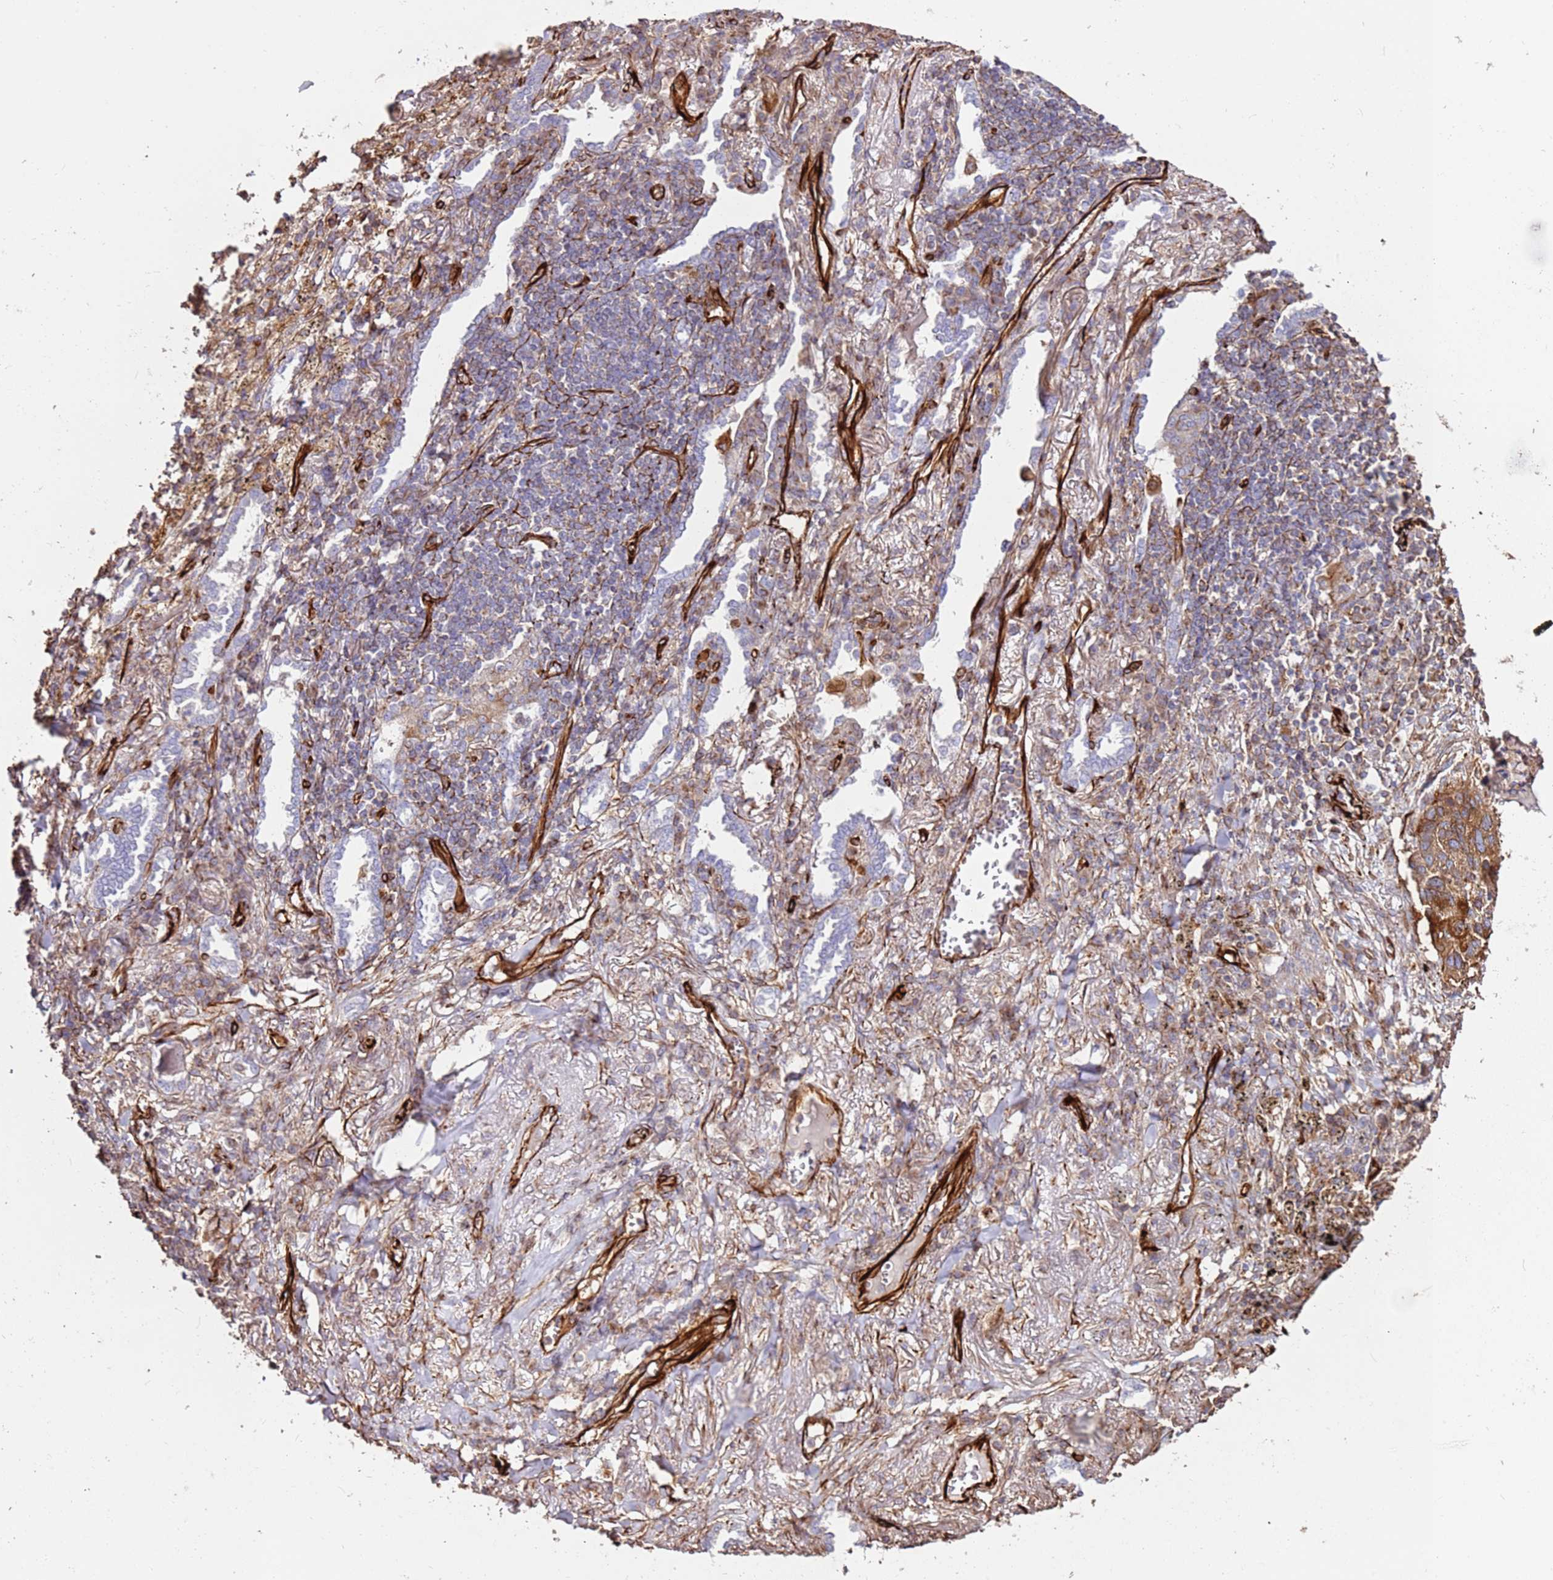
{"staining": {"intensity": "strong", "quantity": "25%-75%", "location": "cytoplasmic/membranous"}, "tissue": "lung cancer", "cell_type": "Tumor cells", "image_type": "cancer", "snomed": [{"axis": "morphology", "description": "Squamous cell carcinoma, NOS"}, {"axis": "topography", "description": "Lung"}], "caption": "Tumor cells reveal strong cytoplasmic/membranous expression in approximately 25%-75% of cells in lung cancer (squamous cell carcinoma).", "gene": "MRGPRE", "patient": {"sex": "female", "age": 63}}